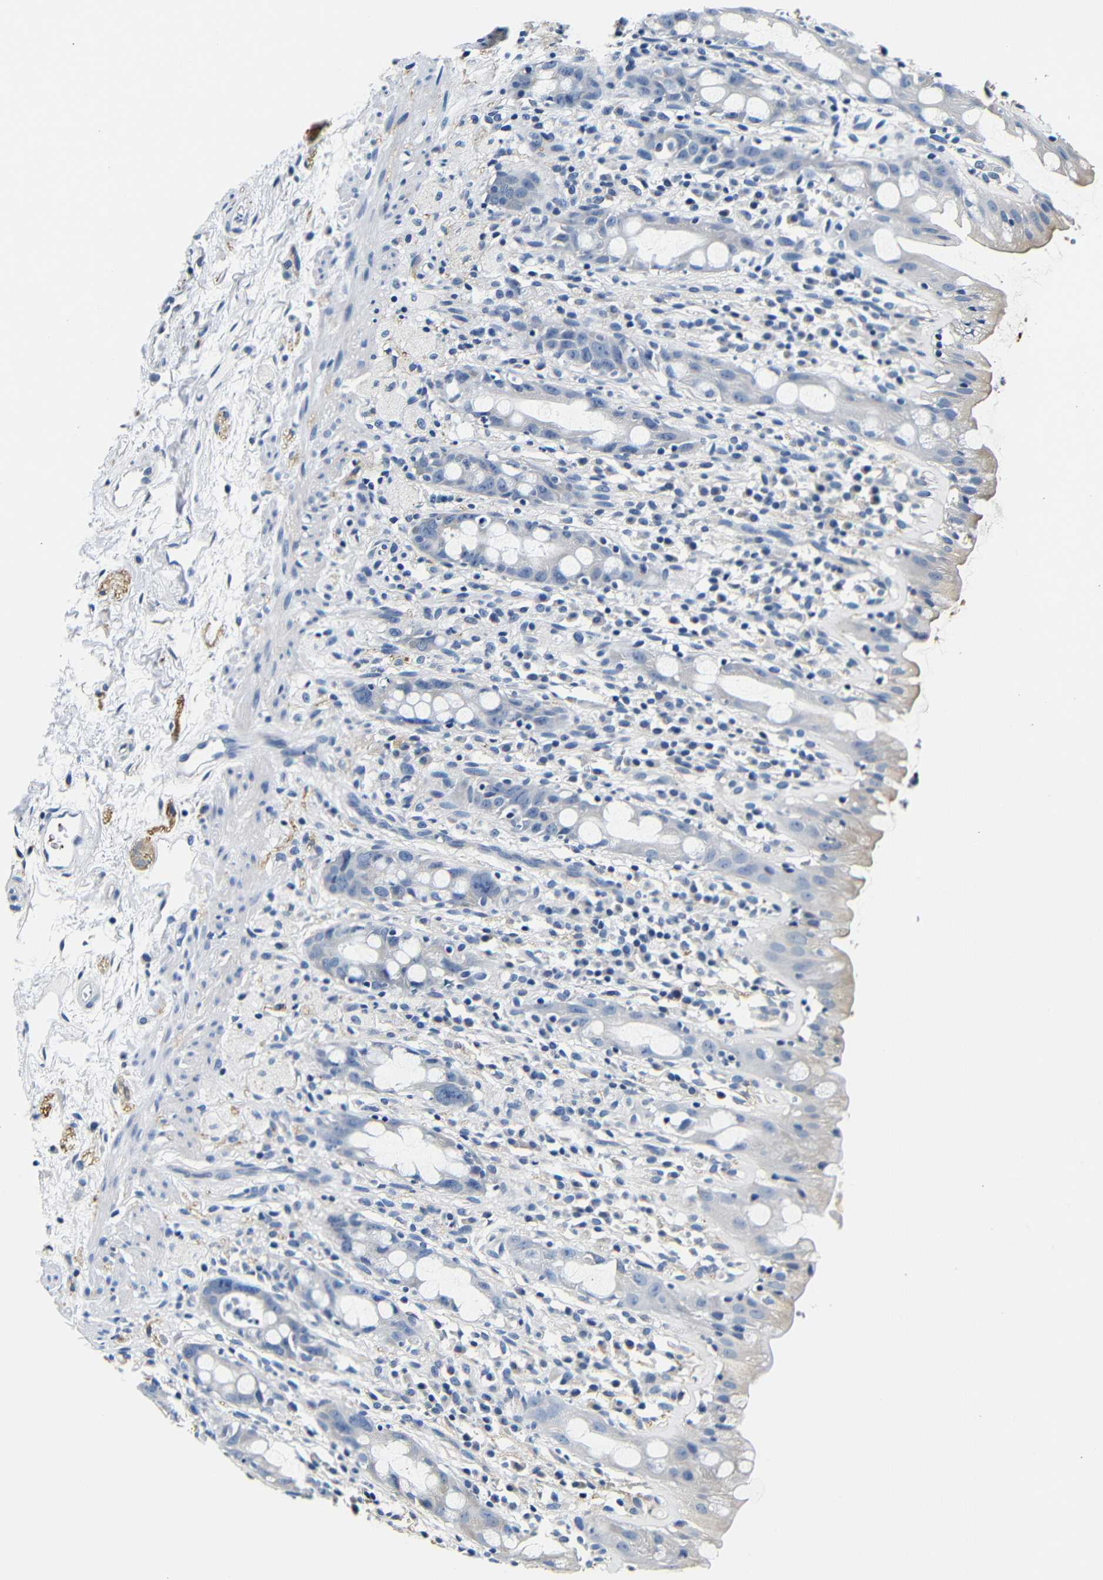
{"staining": {"intensity": "weak", "quantity": "<25%", "location": "cytoplasmic/membranous"}, "tissue": "rectum", "cell_type": "Glandular cells", "image_type": "normal", "snomed": [{"axis": "morphology", "description": "Normal tissue, NOS"}, {"axis": "topography", "description": "Rectum"}], "caption": "Immunohistochemistry (IHC) micrograph of benign rectum: rectum stained with DAB reveals no significant protein staining in glandular cells.", "gene": "GP1BA", "patient": {"sex": "male", "age": 44}}